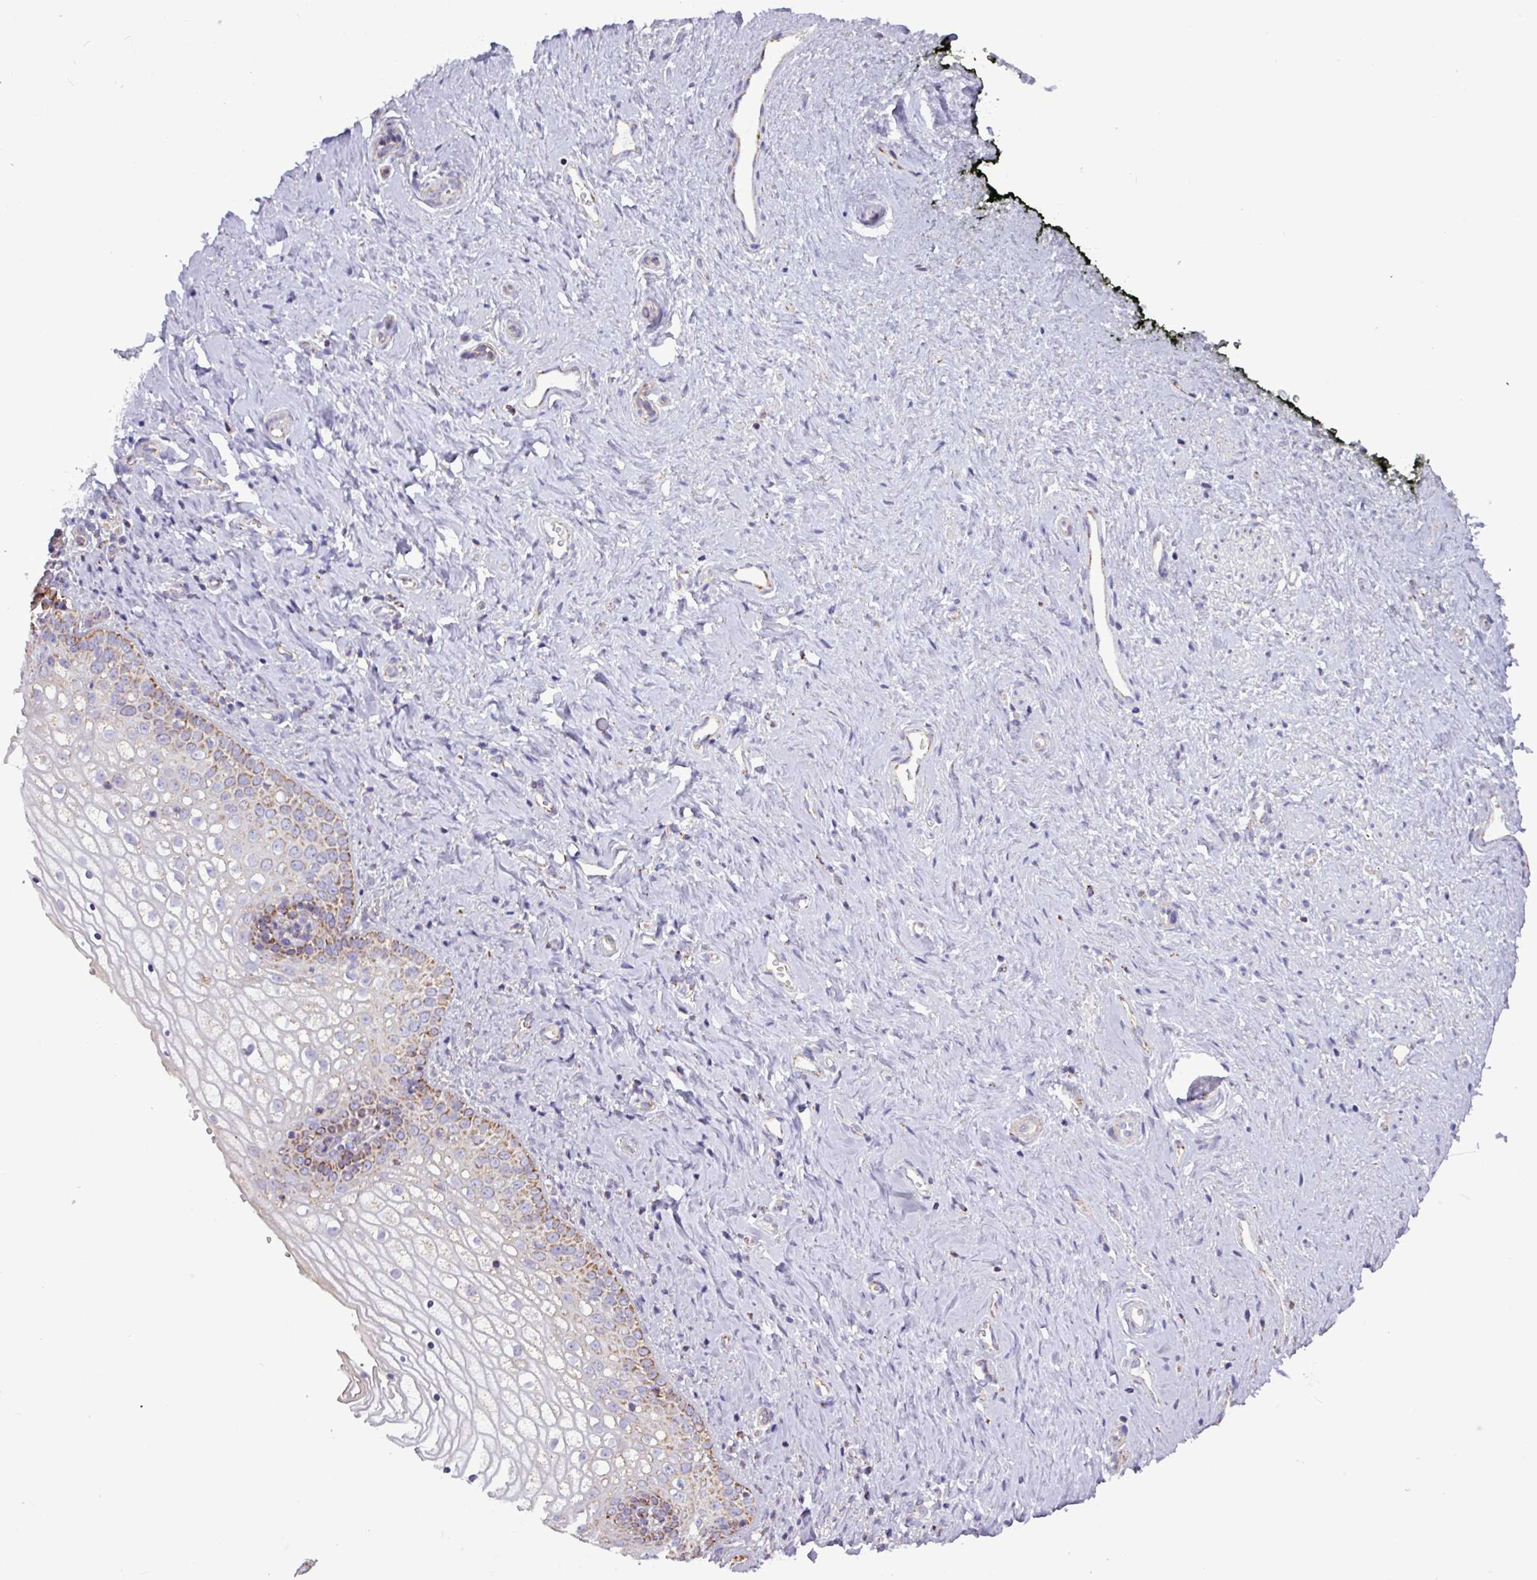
{"staining": {"intensity": "moderate", "quantity": "25%-75%", "location": "cytoplasmic/membranous"}, "tissue": "vagina", "cell_type": "Squamous epithelial cells", "image_type": "normal", "snomed": [{"axis": "morphology", "description": "Normal tissue, NOS"}, {"axis": "topography", "description": "Vagina"}], "caption": "IHC (DAB) staining of normal vagina demonstrates moderate cytoplasmic/membranous protein positivity in approximately 25%-75% of squamous epithelial cells. (IHC, brightfield microscopy, high magnification).", "gene": "RTL3", "patient": {"sex": "female", "age": 59}}